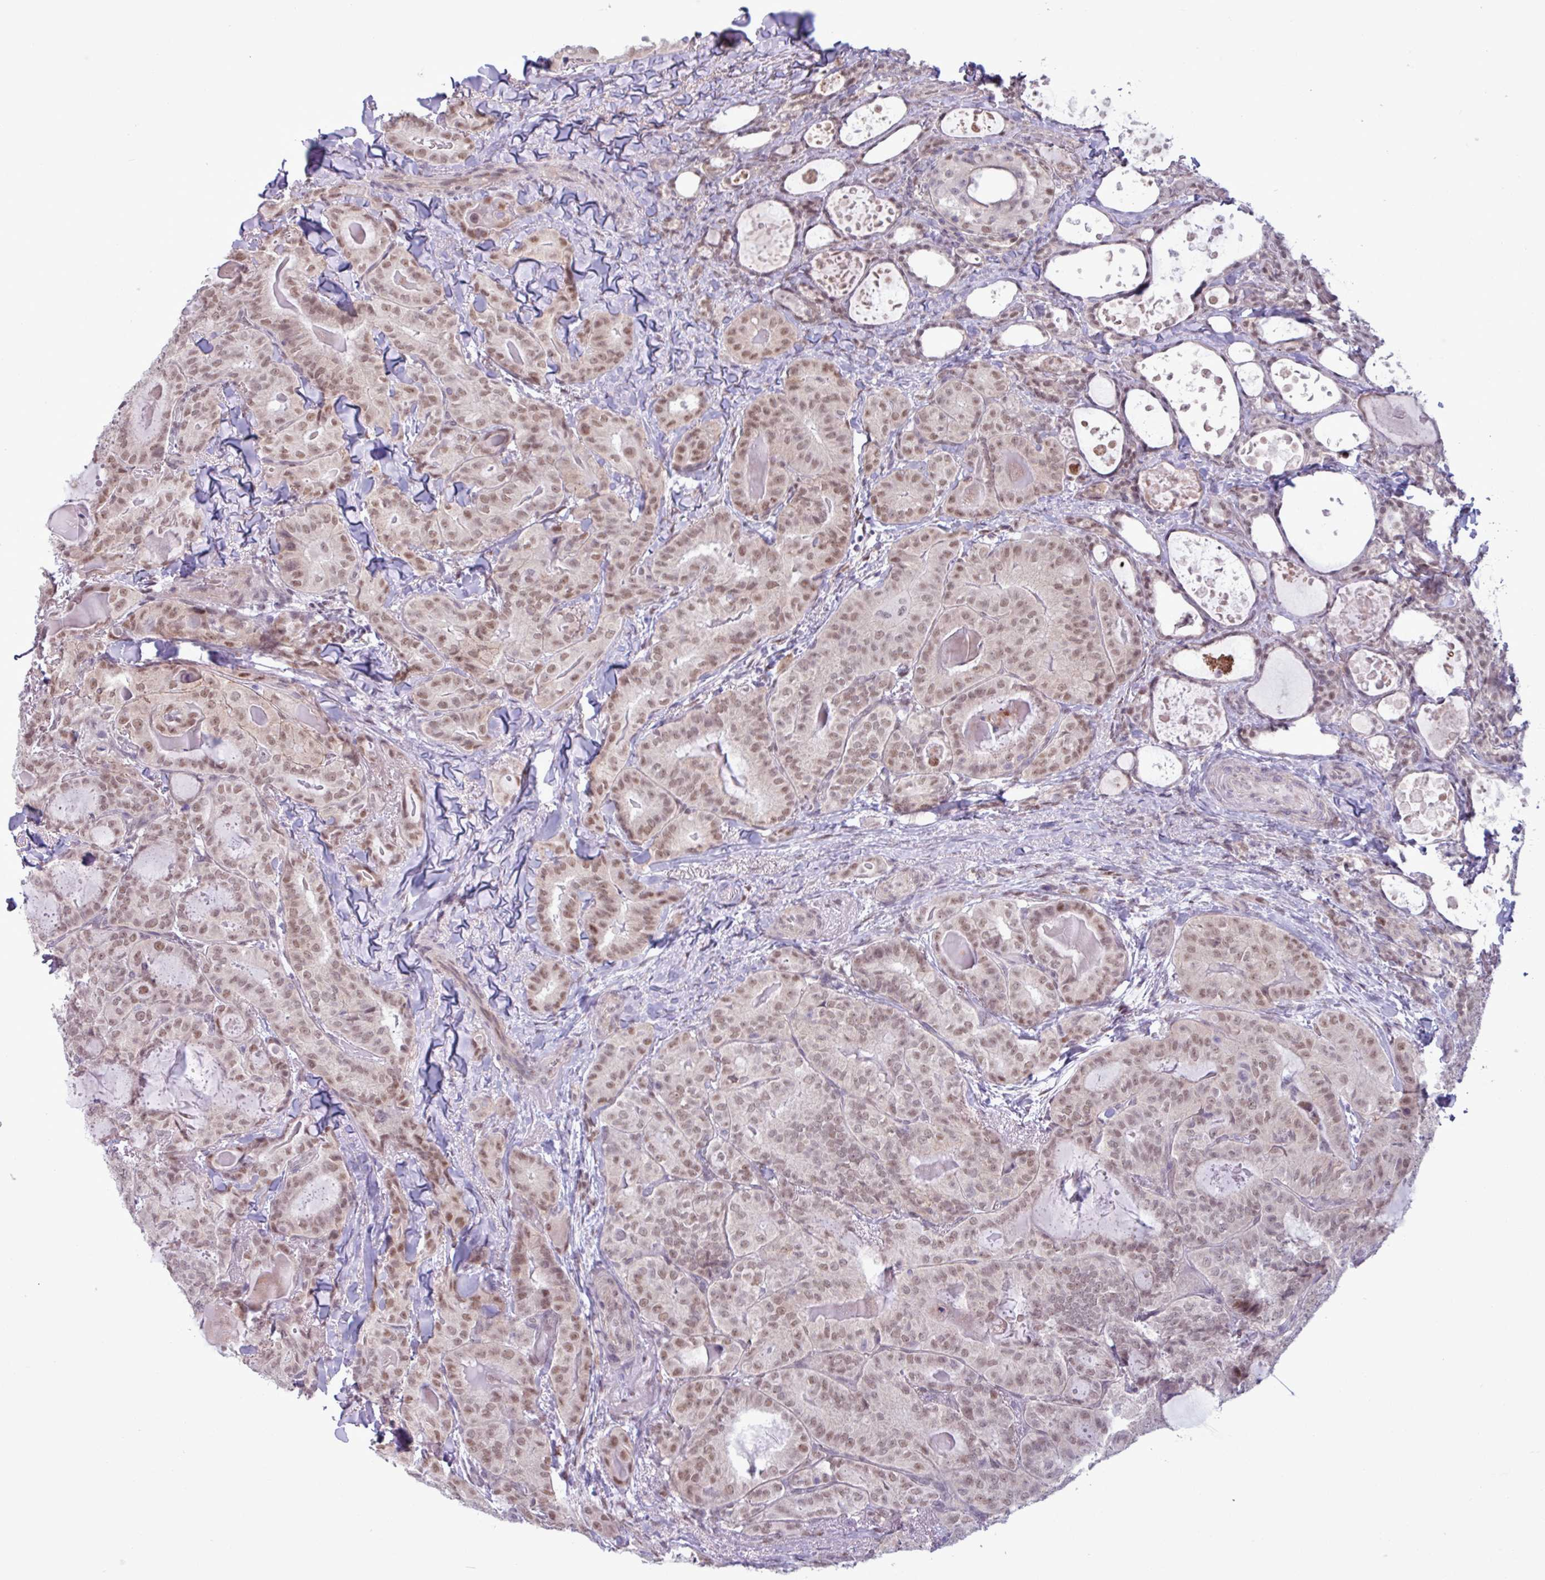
{"staining": {"intensity": "moderate", "quantity": ">75%", "location": "nuclear"}, "tissue": "thyroid cancer", "cell_type": "Tumor cells", "image_type": "cancer", "snomed": [{"axis": "morphology", "description": "Papillary adenocarcinoma, NOS"}, {"axis": "topography", "description": "Thyroid gland"}], "caption": "This is an image of immunohistochemistry staining of papillary adenocarcinoma (thyroid), which shows moderate expression in the nuclear of tumor cells.", "gene": "NOTCH2", "patient": {"sex": "female", "age": 68}}